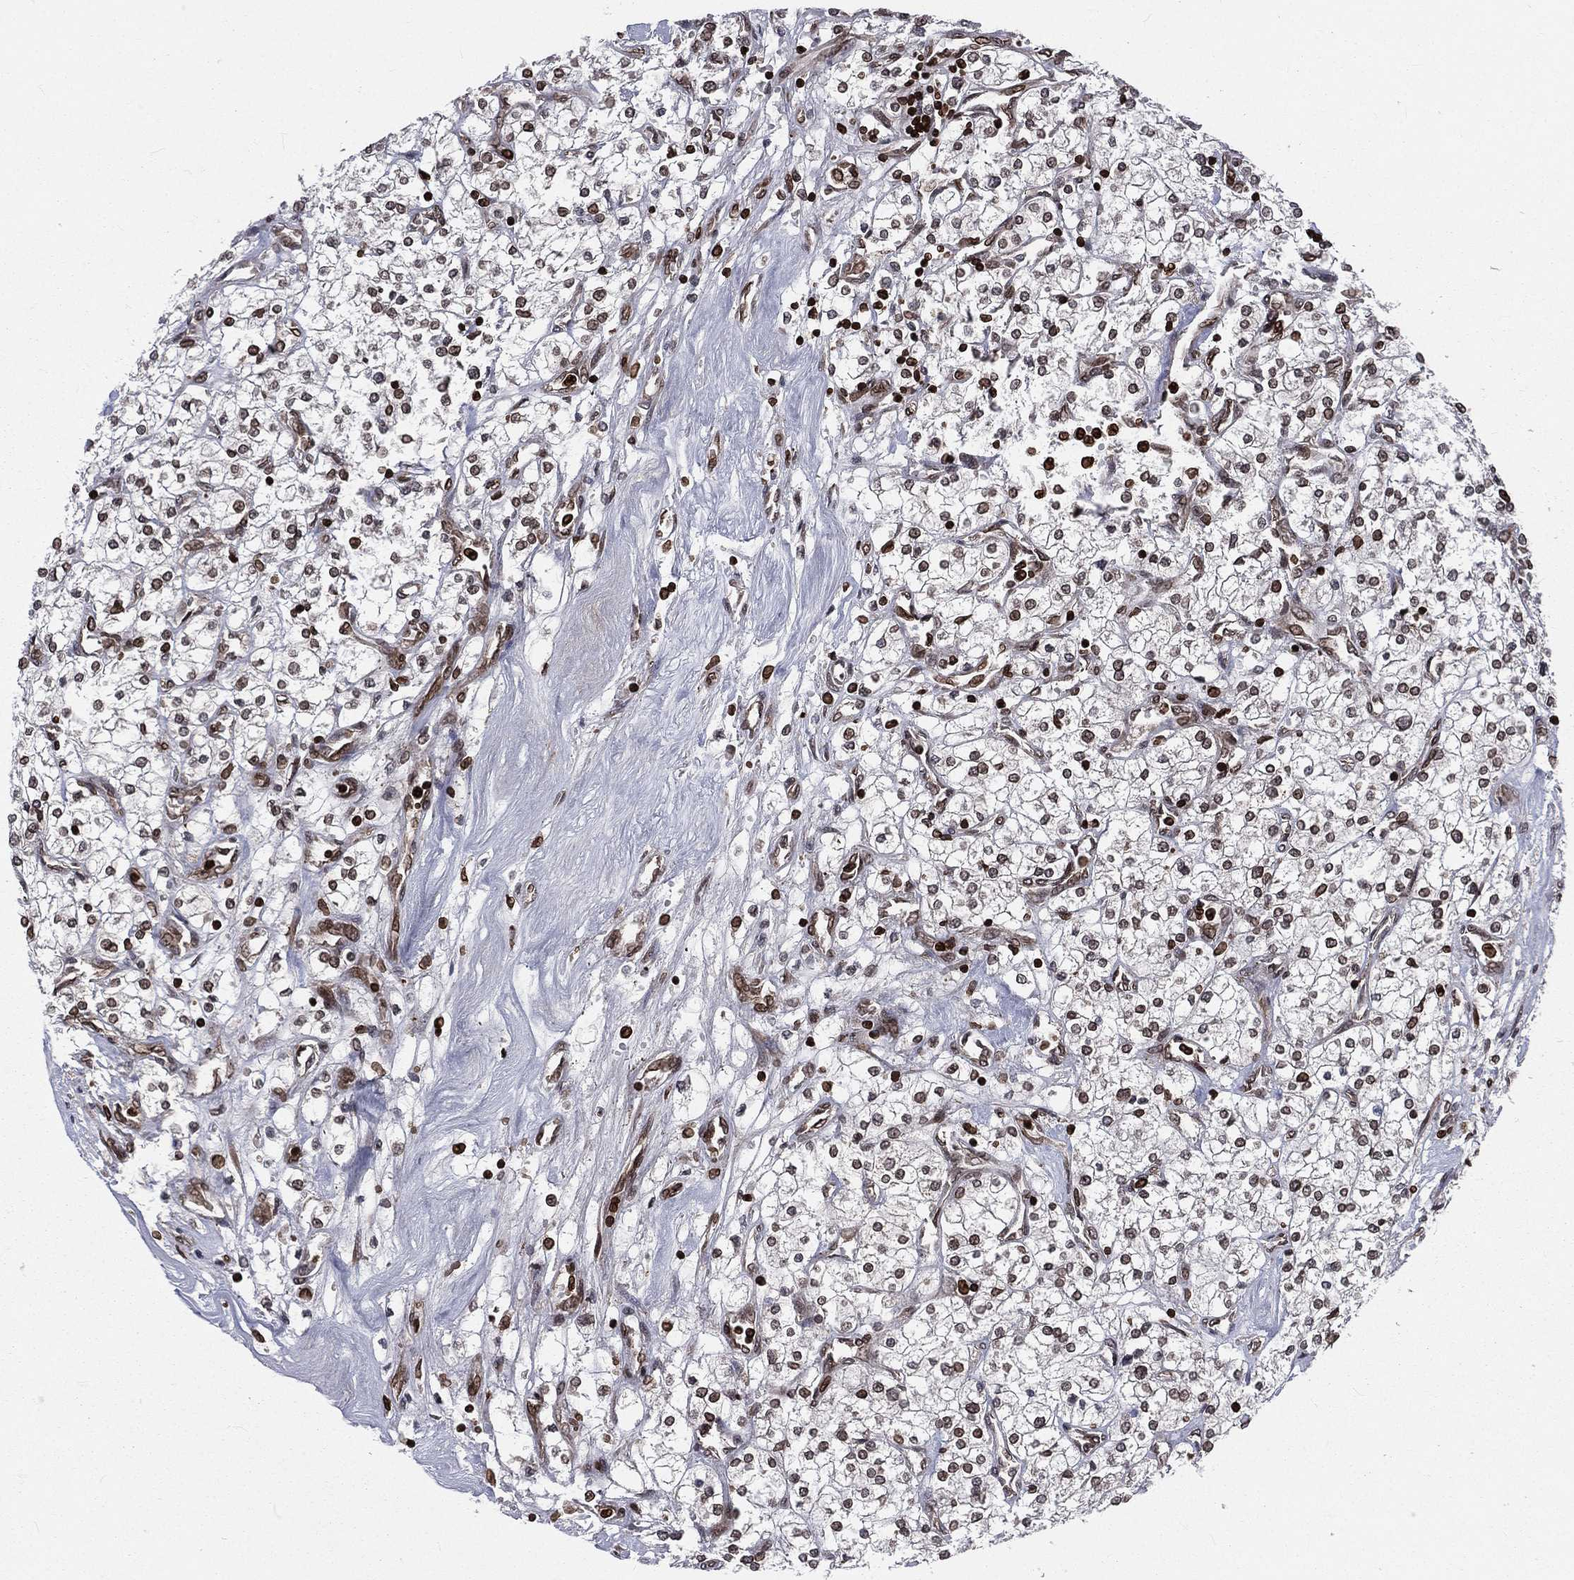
{"staining": {"intensity": "moderate", "quantity": "<25%", "location": "cytoplasmic/membranous,nuclear"}, "tissue": "renal cancer", "cell_type": "Tumor cells", "image_type": "cancer", "snomed": [{"axis": "morphology", "description": "Adenocarcinoma, NOS"}, {"axis": "topography", "description": "Kidney"}], "caption": "Adenocarcinoma (renal) was stained to show a protein in brown. There is low levels of moderate cytoplasmic/membranous and nuclear staining in approximately <25% of tumor cells. (DAB IHC with brightfield microscopy, high magnification).", "gene": "LBR", "patient": {"sex": "male", "age": 80}}